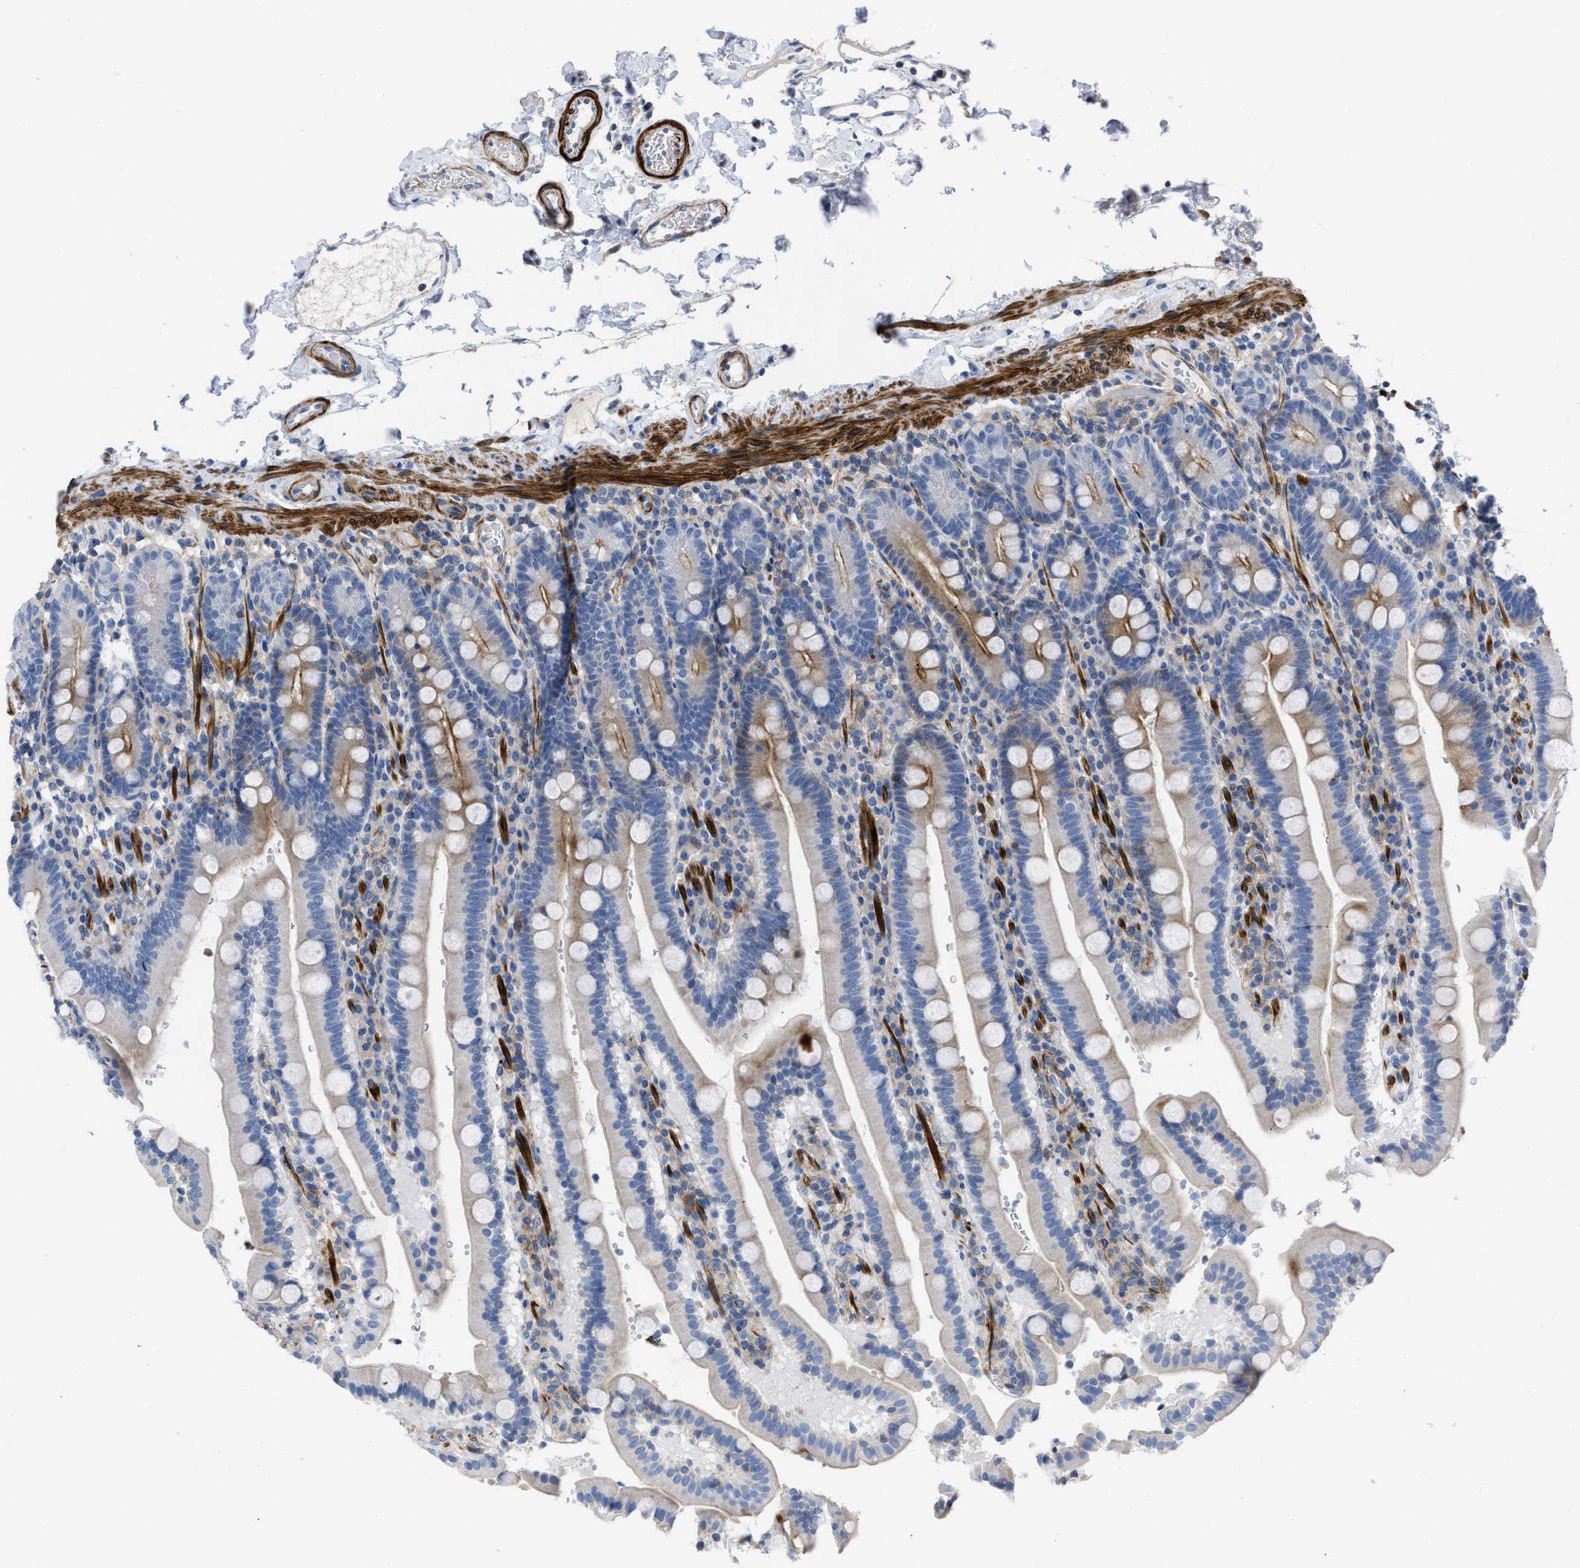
{"staining": {"intensity": "moderate", "quantity": "<25%", "location": "cytoplasmic/membranous"}, "tissue": "duodenum", "cell_type": "Glandular cells", "image_type": "normal", "snomed": [{"axis": "morphology", "description": "Normal tissue, NOS"}, {"axis": "topography", "description": "Small intestine, NOS"}], "caption": "Immunohistochemistry image of benign human duodenum stained for a protein (brown), which shows low levels of moderate cytoplasmic/membranous staining in approximately <25% of glandular cells.", "gene": "PRMT2", "patient": {"sex": "female", "age": 71}}